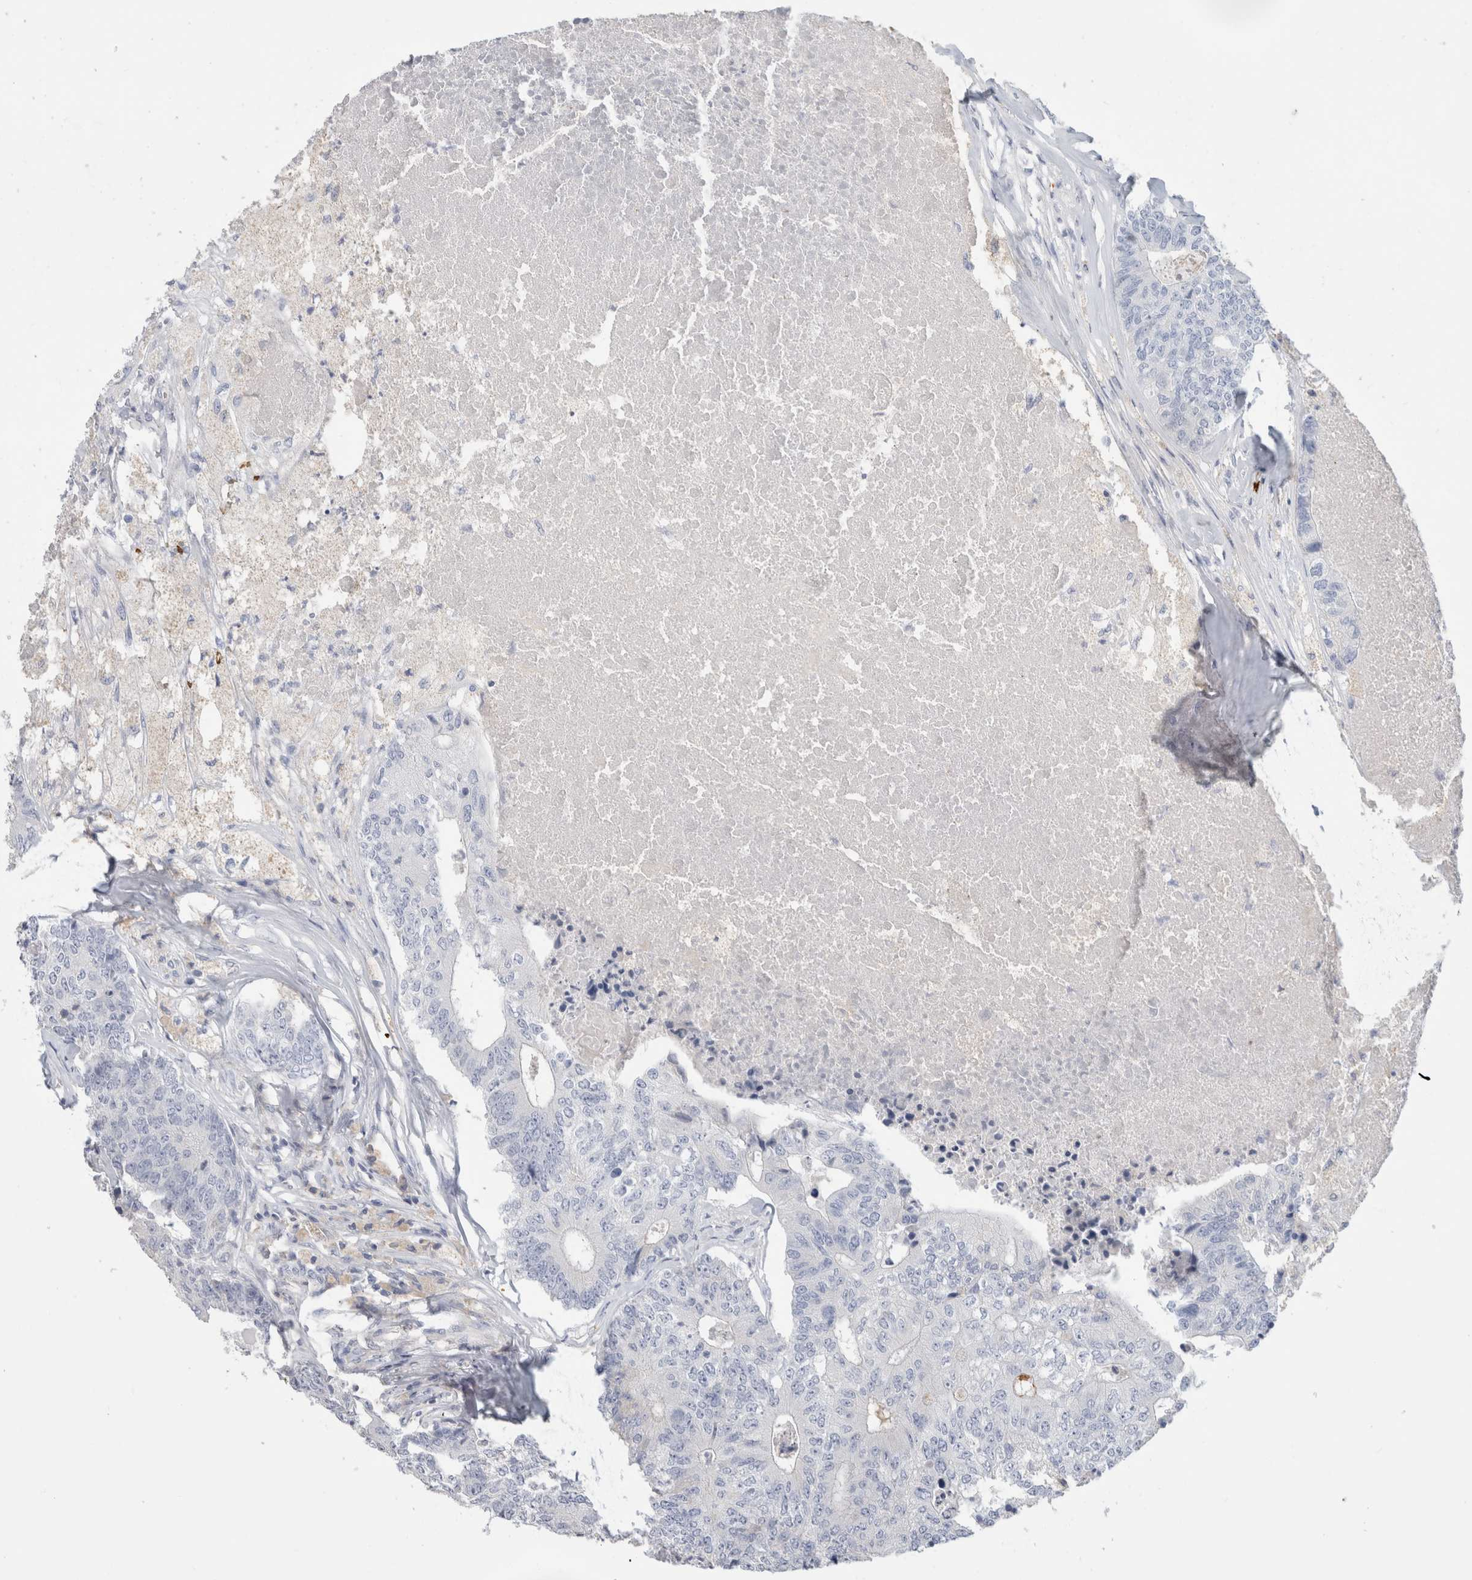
{"staining": {"intensity": "negative", "quantity": "none", "location": "none"}, "tissue": "colorectal cancer", "cell_type": "Tumor cells", "image_type": "cancer", "snomed": [{"axis": "morphology", "description": "Adenocarcinoma, NOS"}, {"axis": "topography", "description": "Colon"}], "caption": "Colorectal cancer (adenocarcinoma) was stained to show a protein in brown. There is no significant positivity in tumor cells.", "gene": "CA1", "patient": {"sex": "female", "age": 67}}